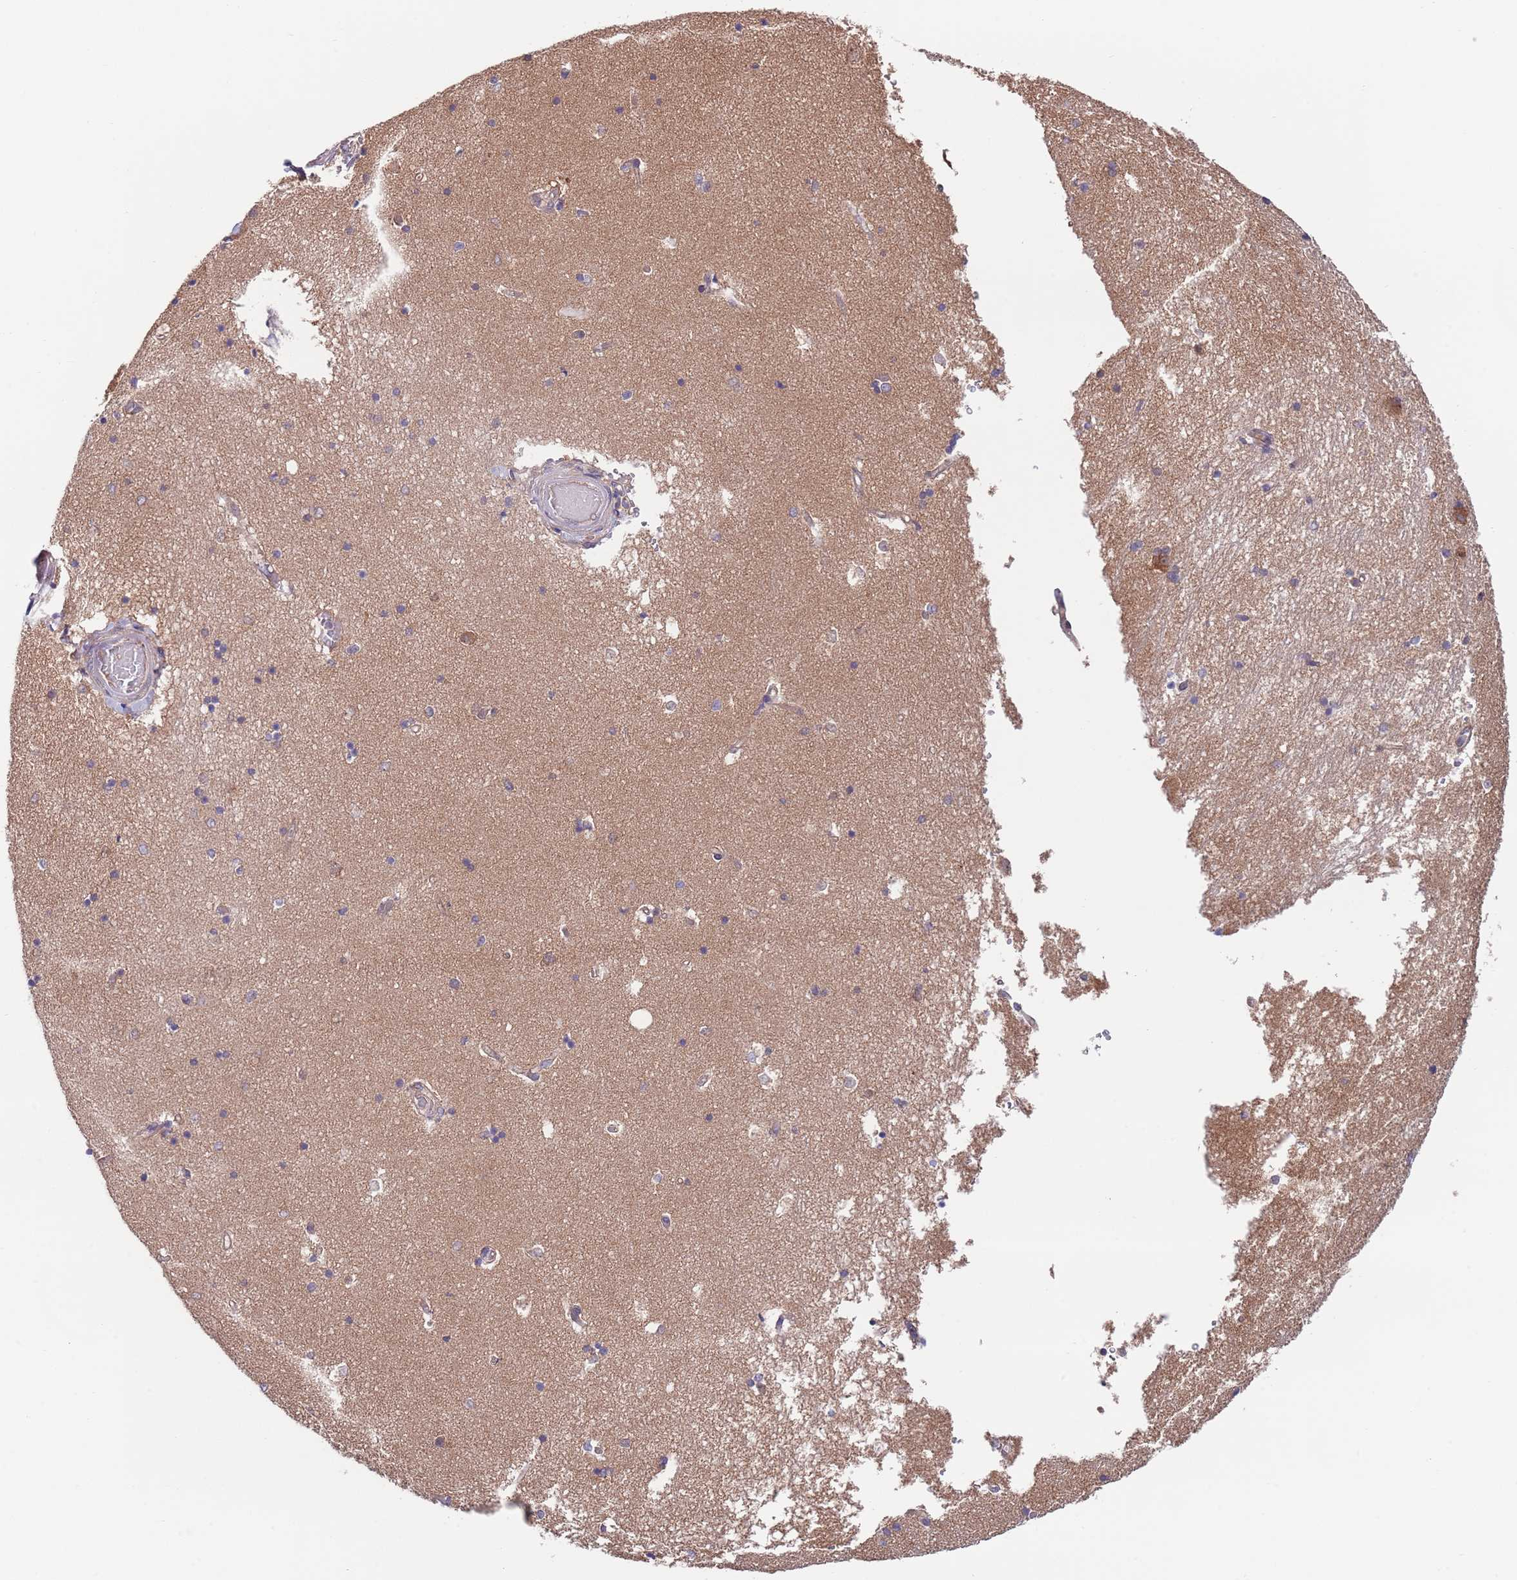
{"staining": {"intensity": "negative", "quantity": "none", "location": "none"}, "tissue": "hippocampus", "cell_type": "Glial cells", "image_type": "normal", "snomed": [{"axis": "morphology", "description": "Normal tissue, NOS"}, {"axis": "topography", "description": "Hippocampus"}], "caption": "This is a photomicrograph of IHC staining of benign hippocampus, which shows no positivity in glial cells.", "gene": "EIF3F", "patient": {"sex": "male", "age": 45}}